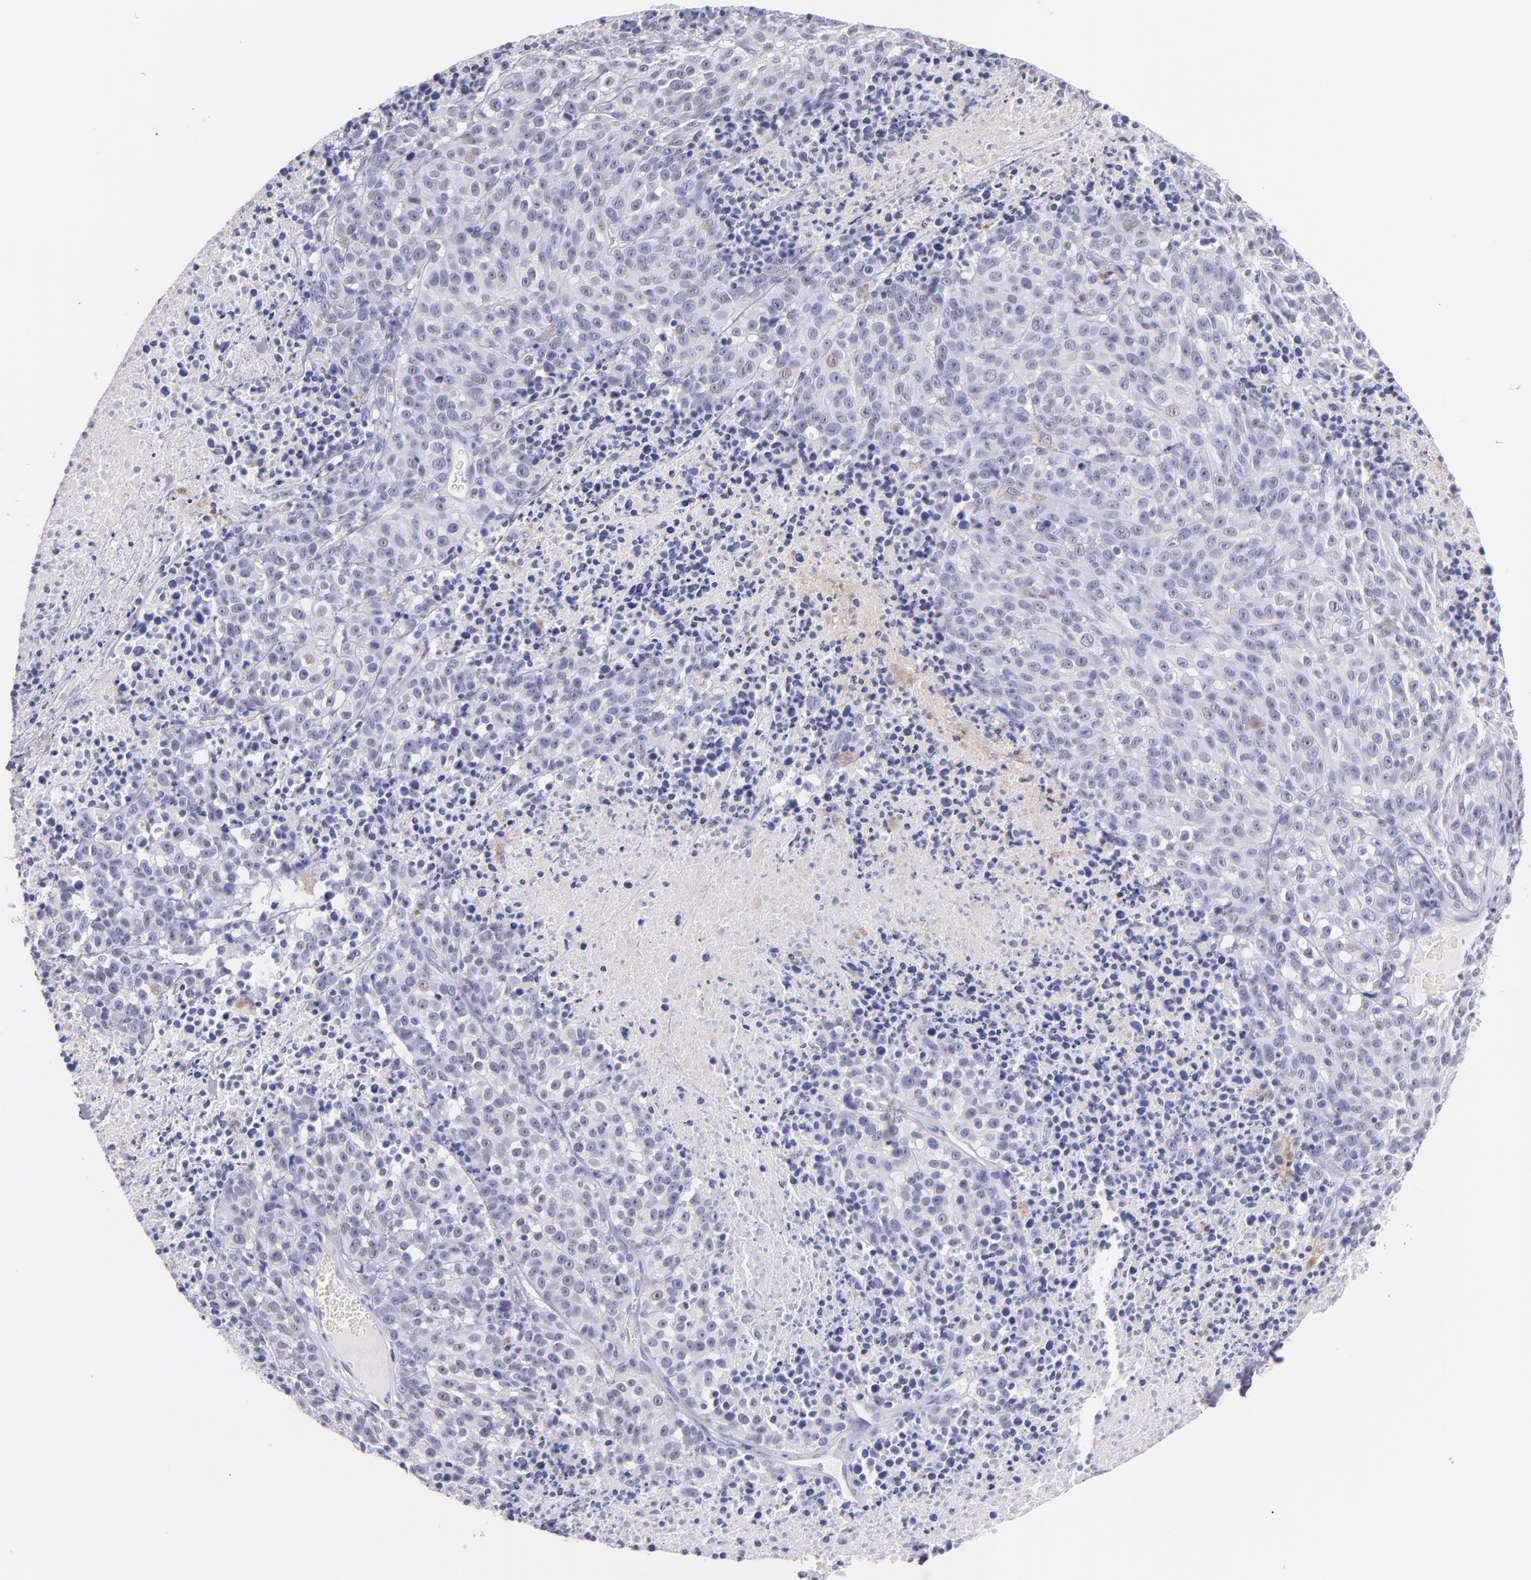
{"staining": {"intensity": "negative", "quantity": "none", "location": "none"}, "tissue": "melanoma", "cell_type": "Tumor cells", "image_type": "cancer", "snomed": [{"axis": "morphology", "description": "Malignant melanoma, Metastatic site"}, {"axis": "topography", "description": "Cerebral cortex"}], "caption": "Immunohistochemistry histopathology image of melanoma stained for a protein (brown), which demonstrates no positivity in tumor cells.", "gene": "IRF4", "patient": {"sex": "female", "age": 52}}